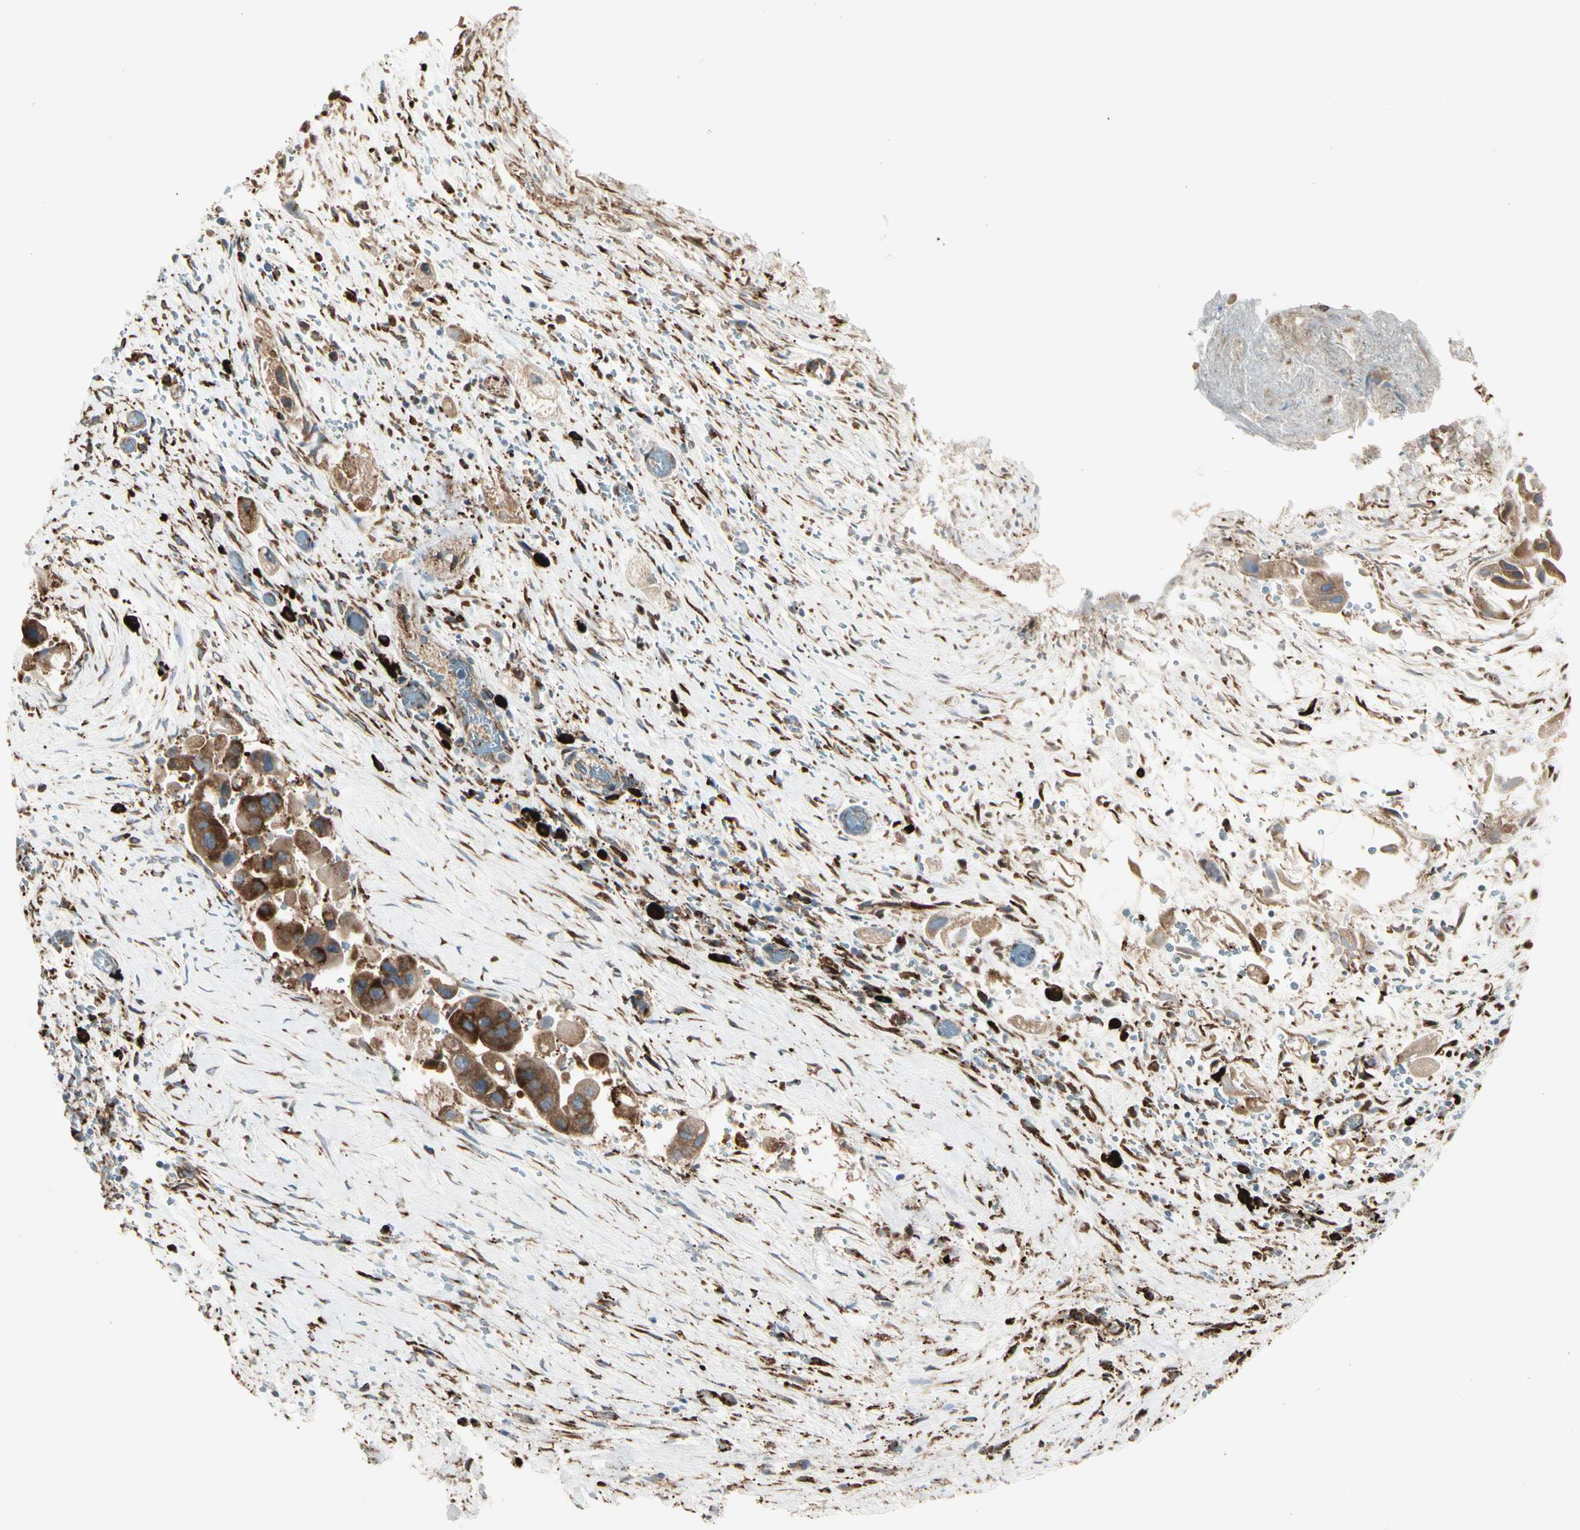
{"staining": {"intensity": "strong", "quantity": ">75%", "location": "cytoplasmic/membranous"}, "tissue": "liver cancer", "cell_type": "Tumor cells", "image_type": "cancer", "snomed": [{"axis": "morphology", "description": "Normal tissue, NOS"}, {"axis": "morphology", "description": "Cholangiocarcinoma"}, {"axis": "topography", "description": "Liver"}, {"axis": "topography", "description": "Peripheral nerve tissue"}], "caption": "Human liver cancer stained with a brown dye displays strong cytoplasmic/membranous positive expression in approximately >75% of tumor cells.", "gene": "HSP90B1", "patient": {"sex": "male", "age": 50}}